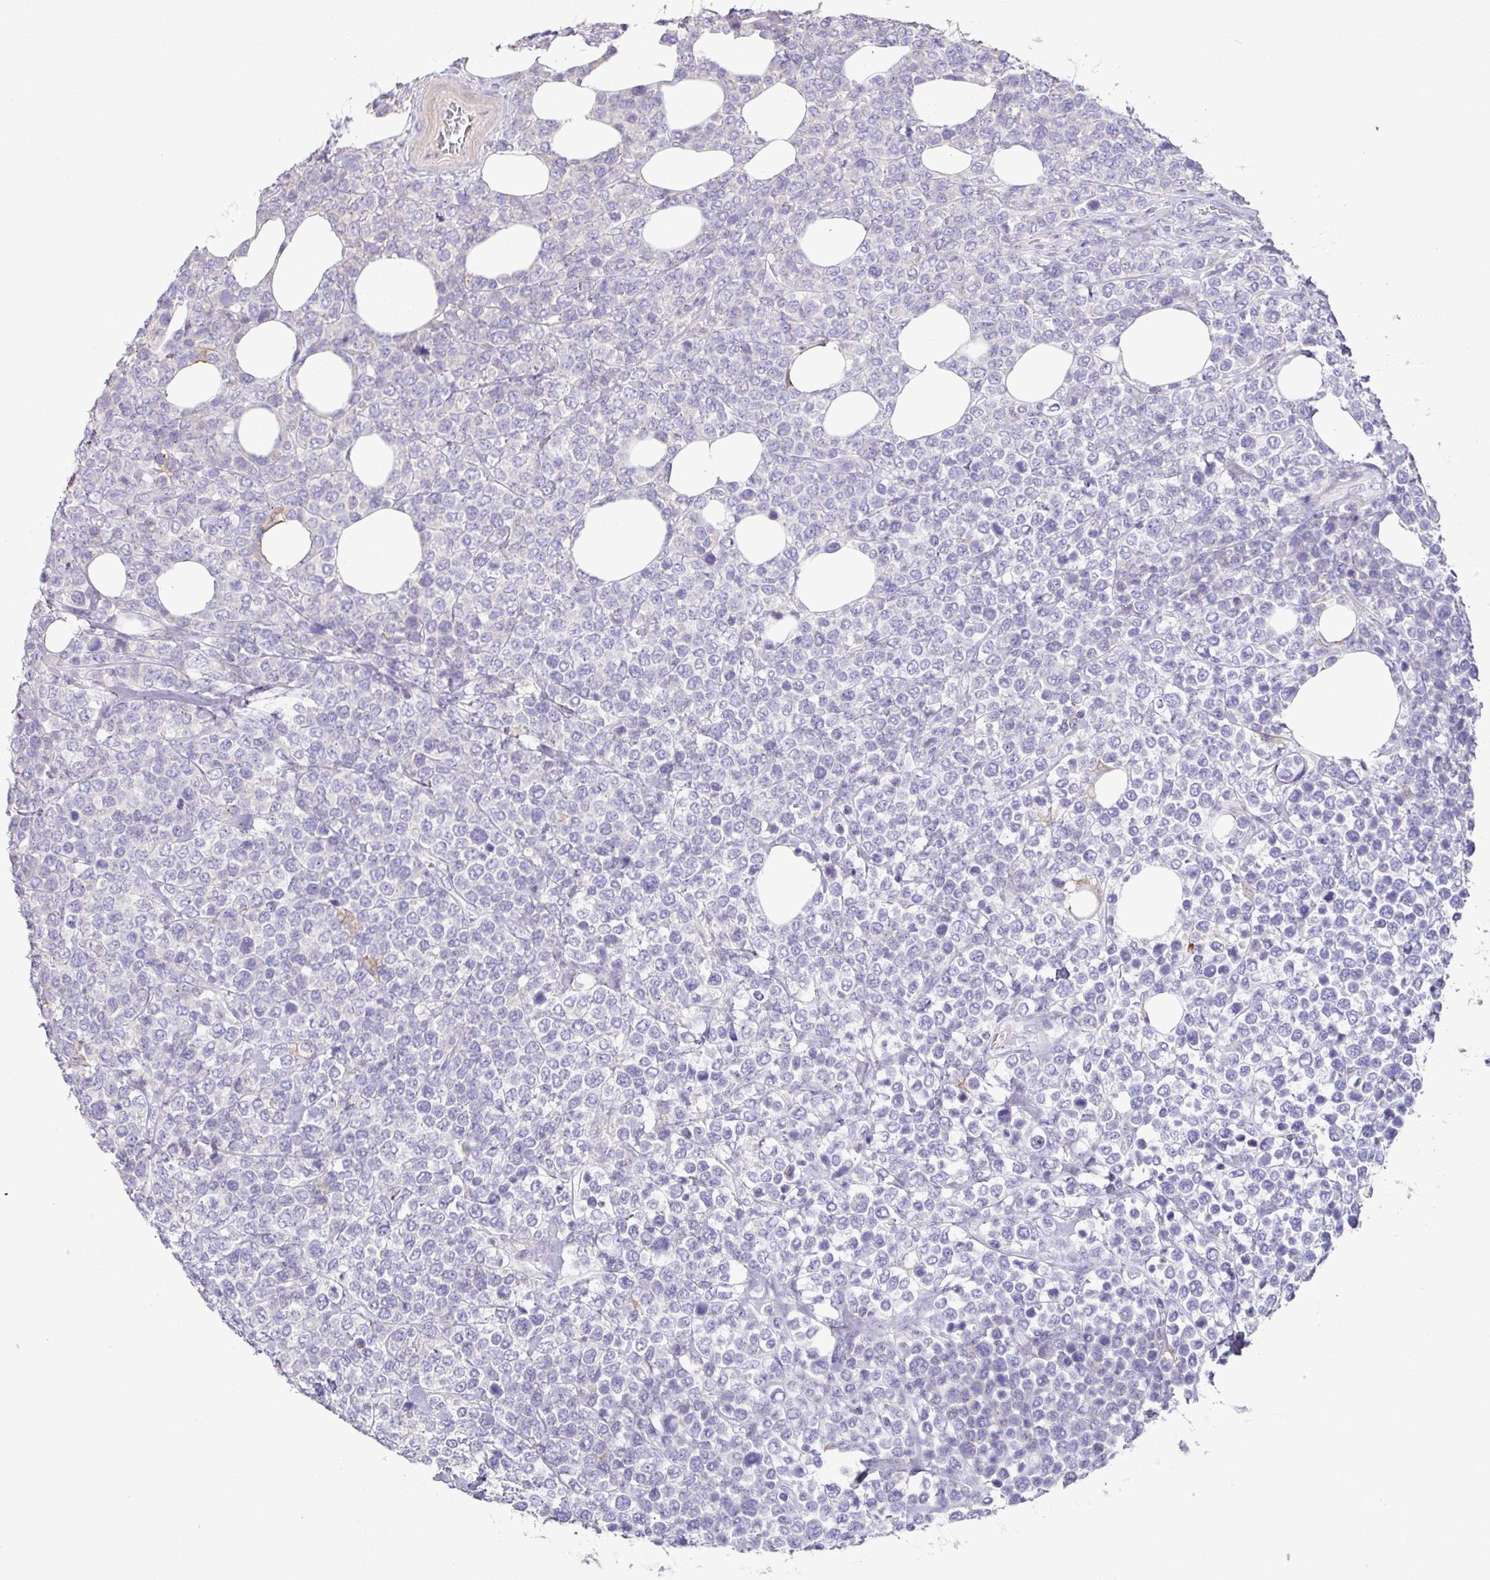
{"staining": {"intensity": "negative", "quantity": "none", "location": "none"}, "tissue": "lymphoma", "cell_type": "Tumor cells", "image_type": "cancer", "snomed": [{"axis": "morphology", "description": "Malignant lymphoma, non-Hodgkin's type, High grade"}, {"axis": "topography", "description": "Soft tissue"}], "caption": "High magnification brightfield microscopy of malignant lymphoma, non-Hodgkin's type (high-grade) stained with DAB (brown) and counterstained with hematoxylin (blue): tumor cells show no significant expression. (Brightfield microscopy of DAB (3,3'-diaminobenzidine) IHC at high magnification).", "gene": "MARCO", "patient": {"sex": "female", "age": 56}}